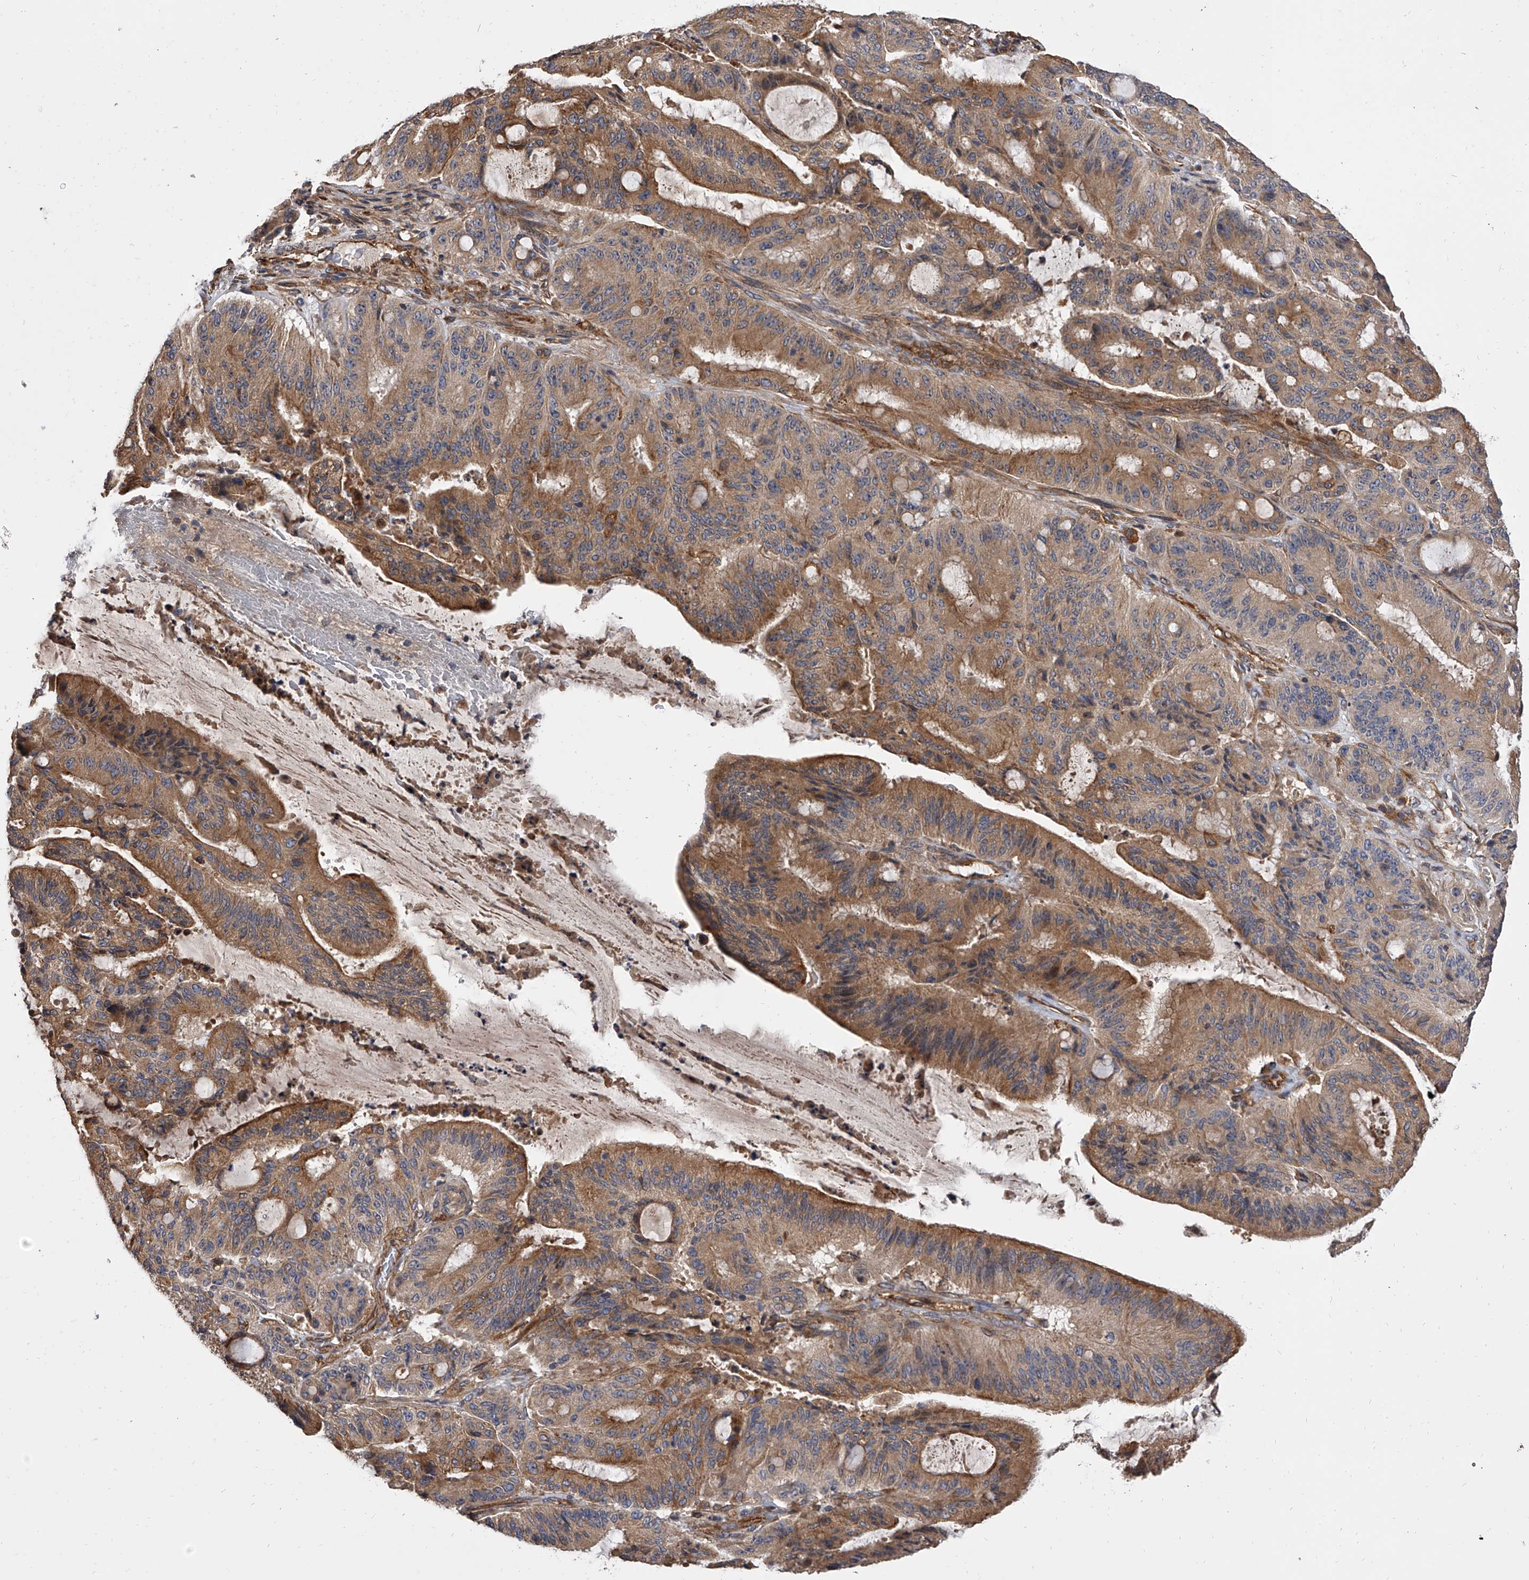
{"staining": {"intensity": "moderate", "quantity": ">75%", "location": "cytoplasmic/membranous"}, "tissue": "liver cancer", "cell_type": "Tumor cells", "image_type": "cancer", "snomed": [{"axis": "morphology", "description": "Normal tissue, NOS"}, {"axis": "morphology", "description": "Cholangiocarcinoma"}, {"axis": "topography", "description": "Liver"}, {"axis": "topography", "description": "Peripheral nerve tissue"}], "caption": "Liver cancer stained with a brown dye displays moderate cytoplasmic/membranous positive staining in approximately >75% of tumor cells.", "gene": "EXOC4", "patient": {"sex": "female", "age": 73}}